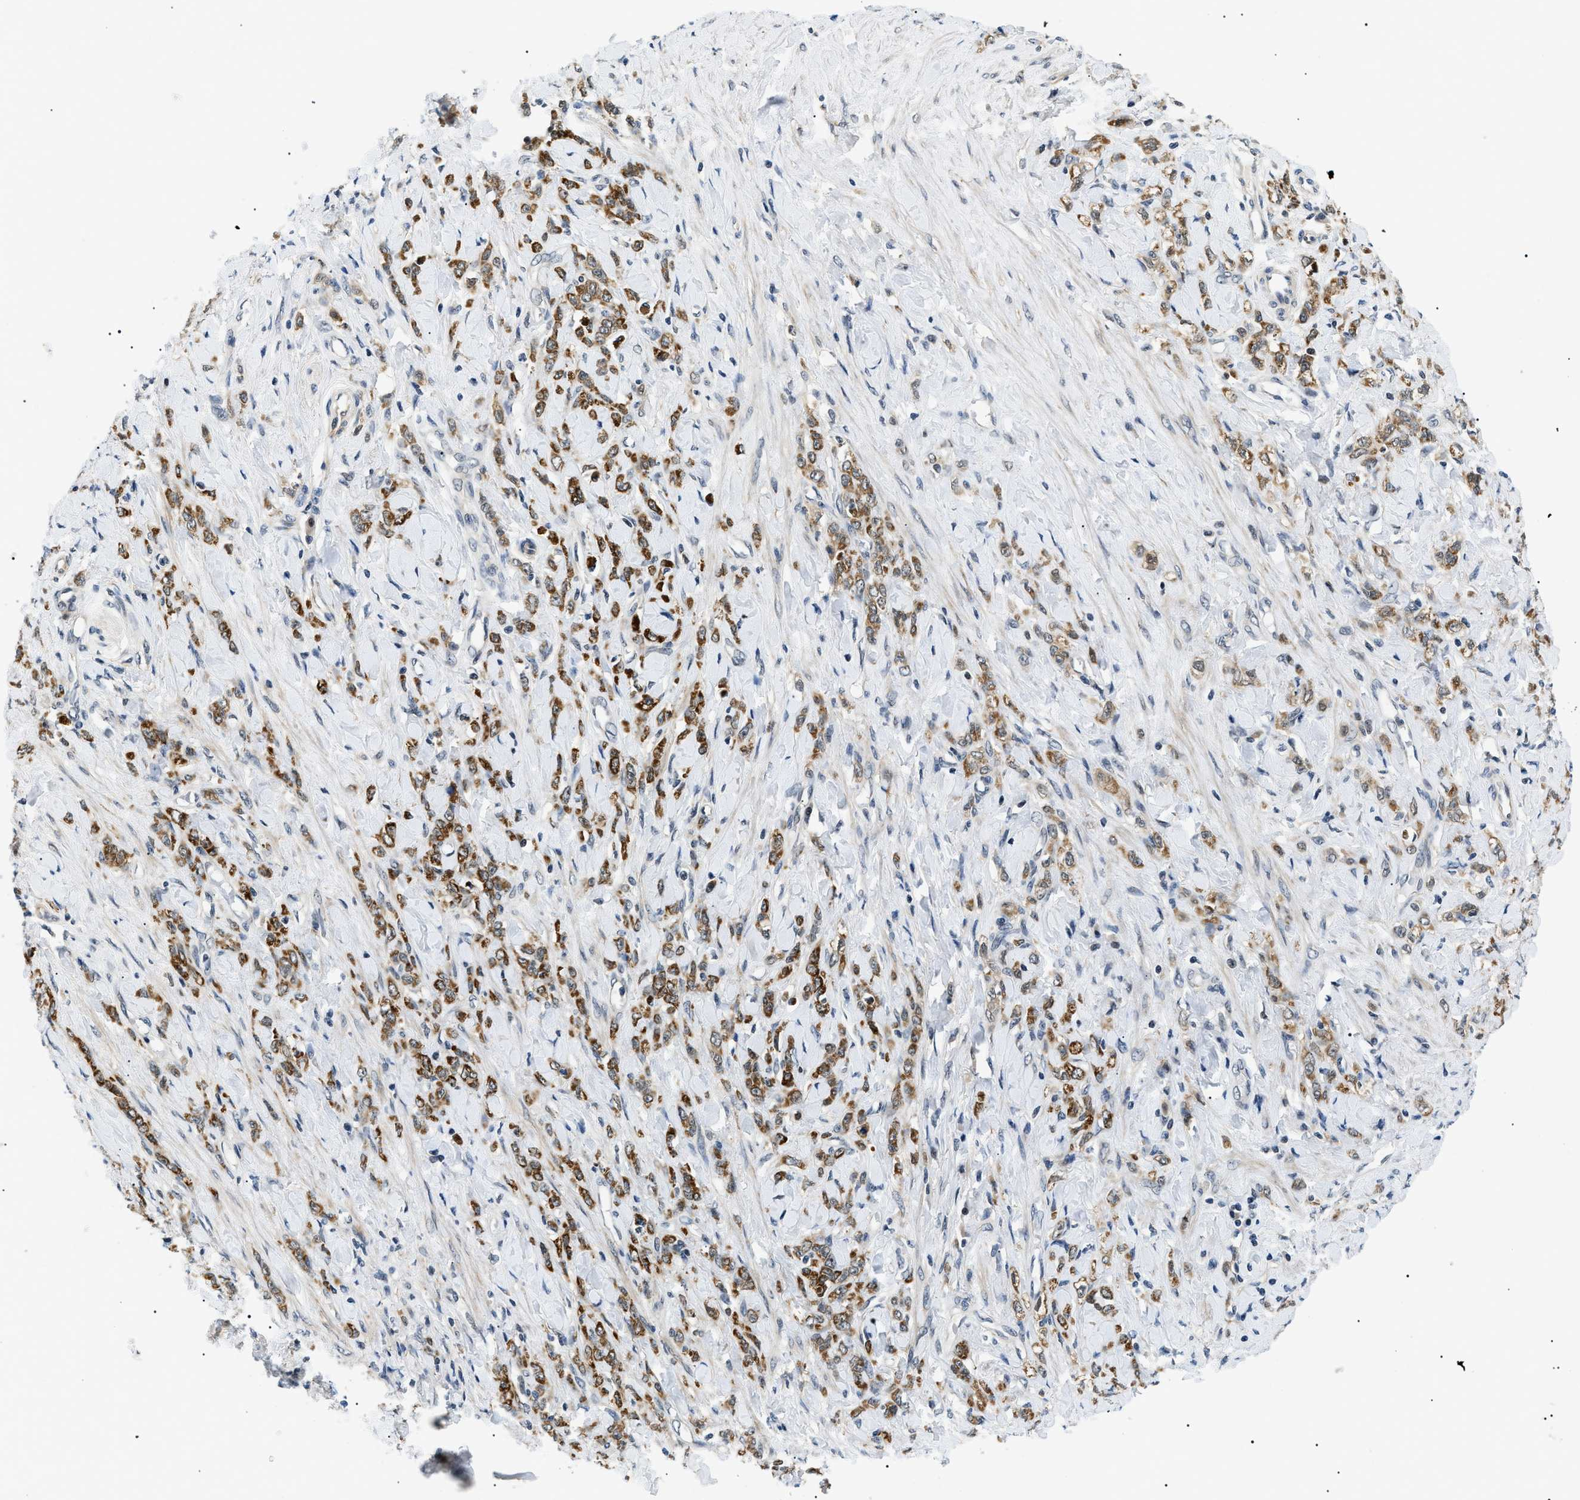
{"staining": {"intensity": "strong", "quantity": ">75%", "location": "cytoplasmic/membranous"}, "tissue": "stomach cancer", "cell_type": "Tumor cells", "image_type": "cancer", "snomed": [{"axis": "morphology", "description": "Adenocarcinoma, NOS"}, {"axis": "topography", "description": "Stomach"}], "caption": "Immunohistochemistry histopathology image of adenocarcinoma (stomach) stained for a protein (brown), which displays high levels of strong cytoplasmic/membranous staining in approximately >75% of tumor cells.", "gene": "RBM15", "patient": {"sex": "male", "age": 82}}